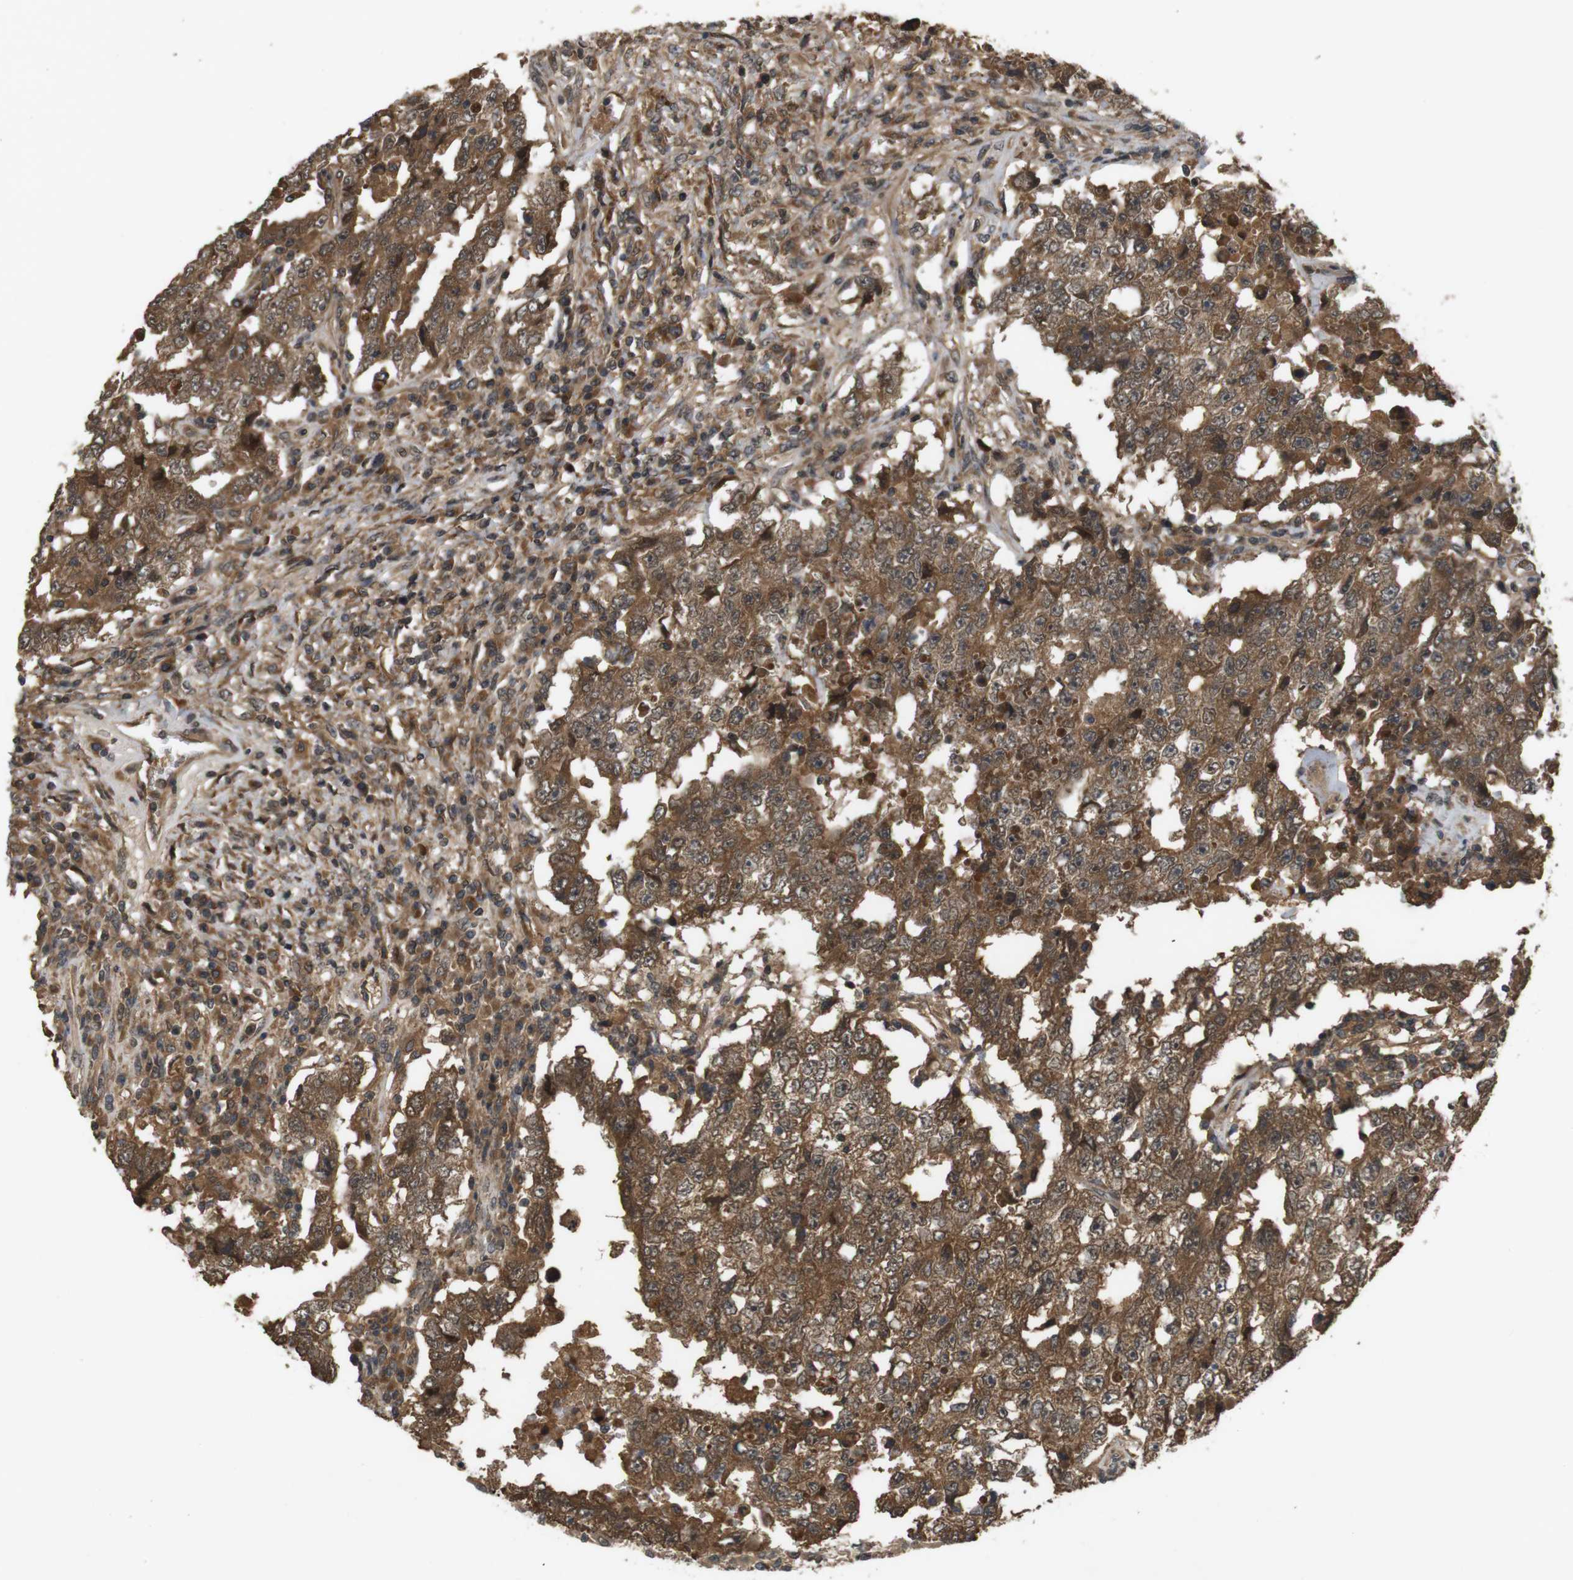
{"staining": {"intensity": "strong", "quantity": ">75%", "location": "cytoplasmic/membranous"}, "tissue": "testis cancer", "cell_type": "Tumor cells", "image_type": "cancer", "snomed": [{"axis": "morphology", "description": "Carcinoma, Embryonal, NOS"}, {"axis": "topography", "description": "Testis"}], "caption": "Strong cytoplasmic/membranous protein expression is seen in about >75% of tumor cells in testis cancer.", "gene": "NFKBIE", "patient": {"sex": "male", "age": 26}}